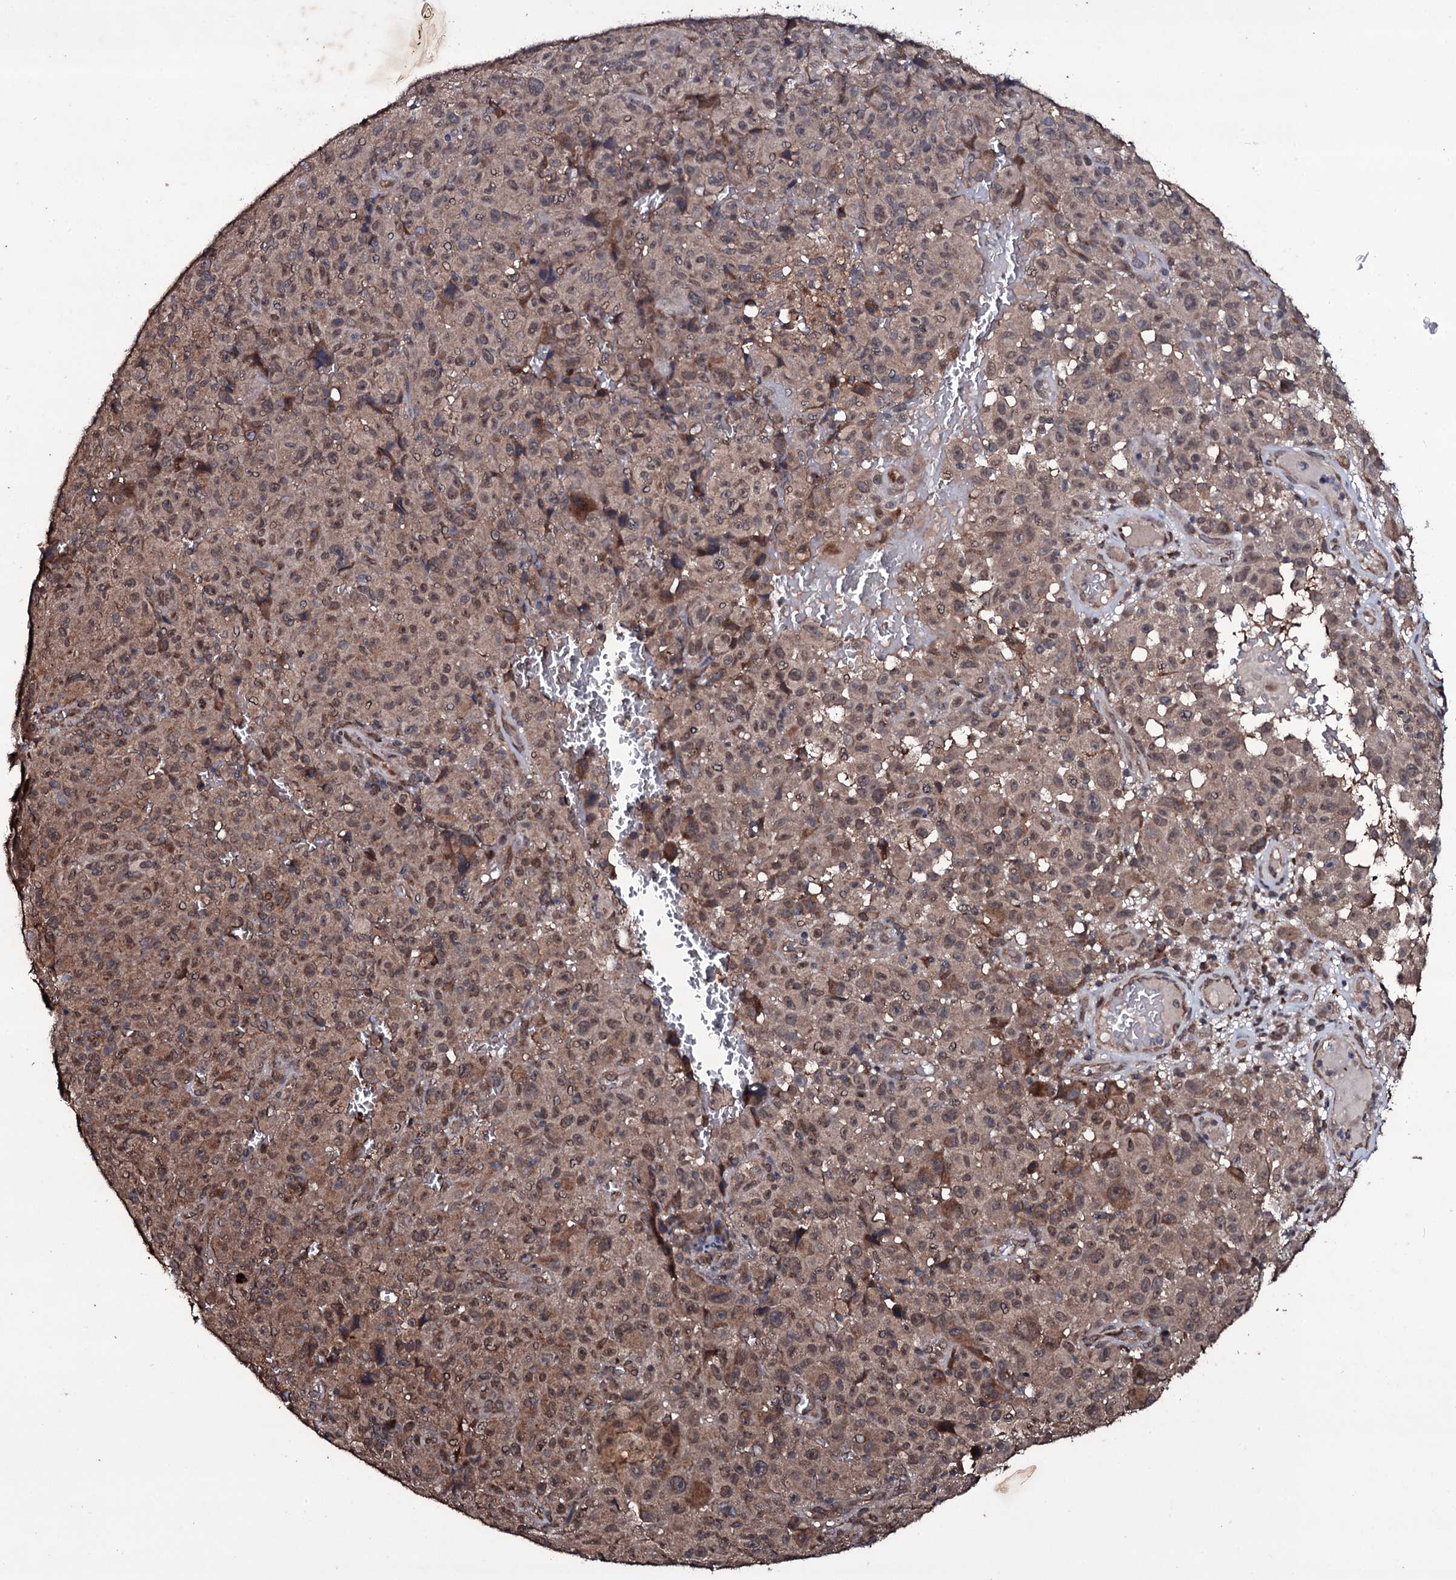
{"staining": {"intensity": "weak", "quantity": ">75%", "location": "cytoplasmic/membranous"}, "tissue": "melanoma", "cell_type": "Tumor cells", "image_type": "cancer", "snomed": [{"axis": "morphology", "description": "Malignant melanoma, NOS"}, {"axis": "topography", "description": "Skin"}], "caption": "Malignant melanoma tissue shows weak cytoplasmic/membranous positivity in approximately >75% of tumor cells", "gene": "MRPS31", "patient": {"sex": "female", "age": 82}}